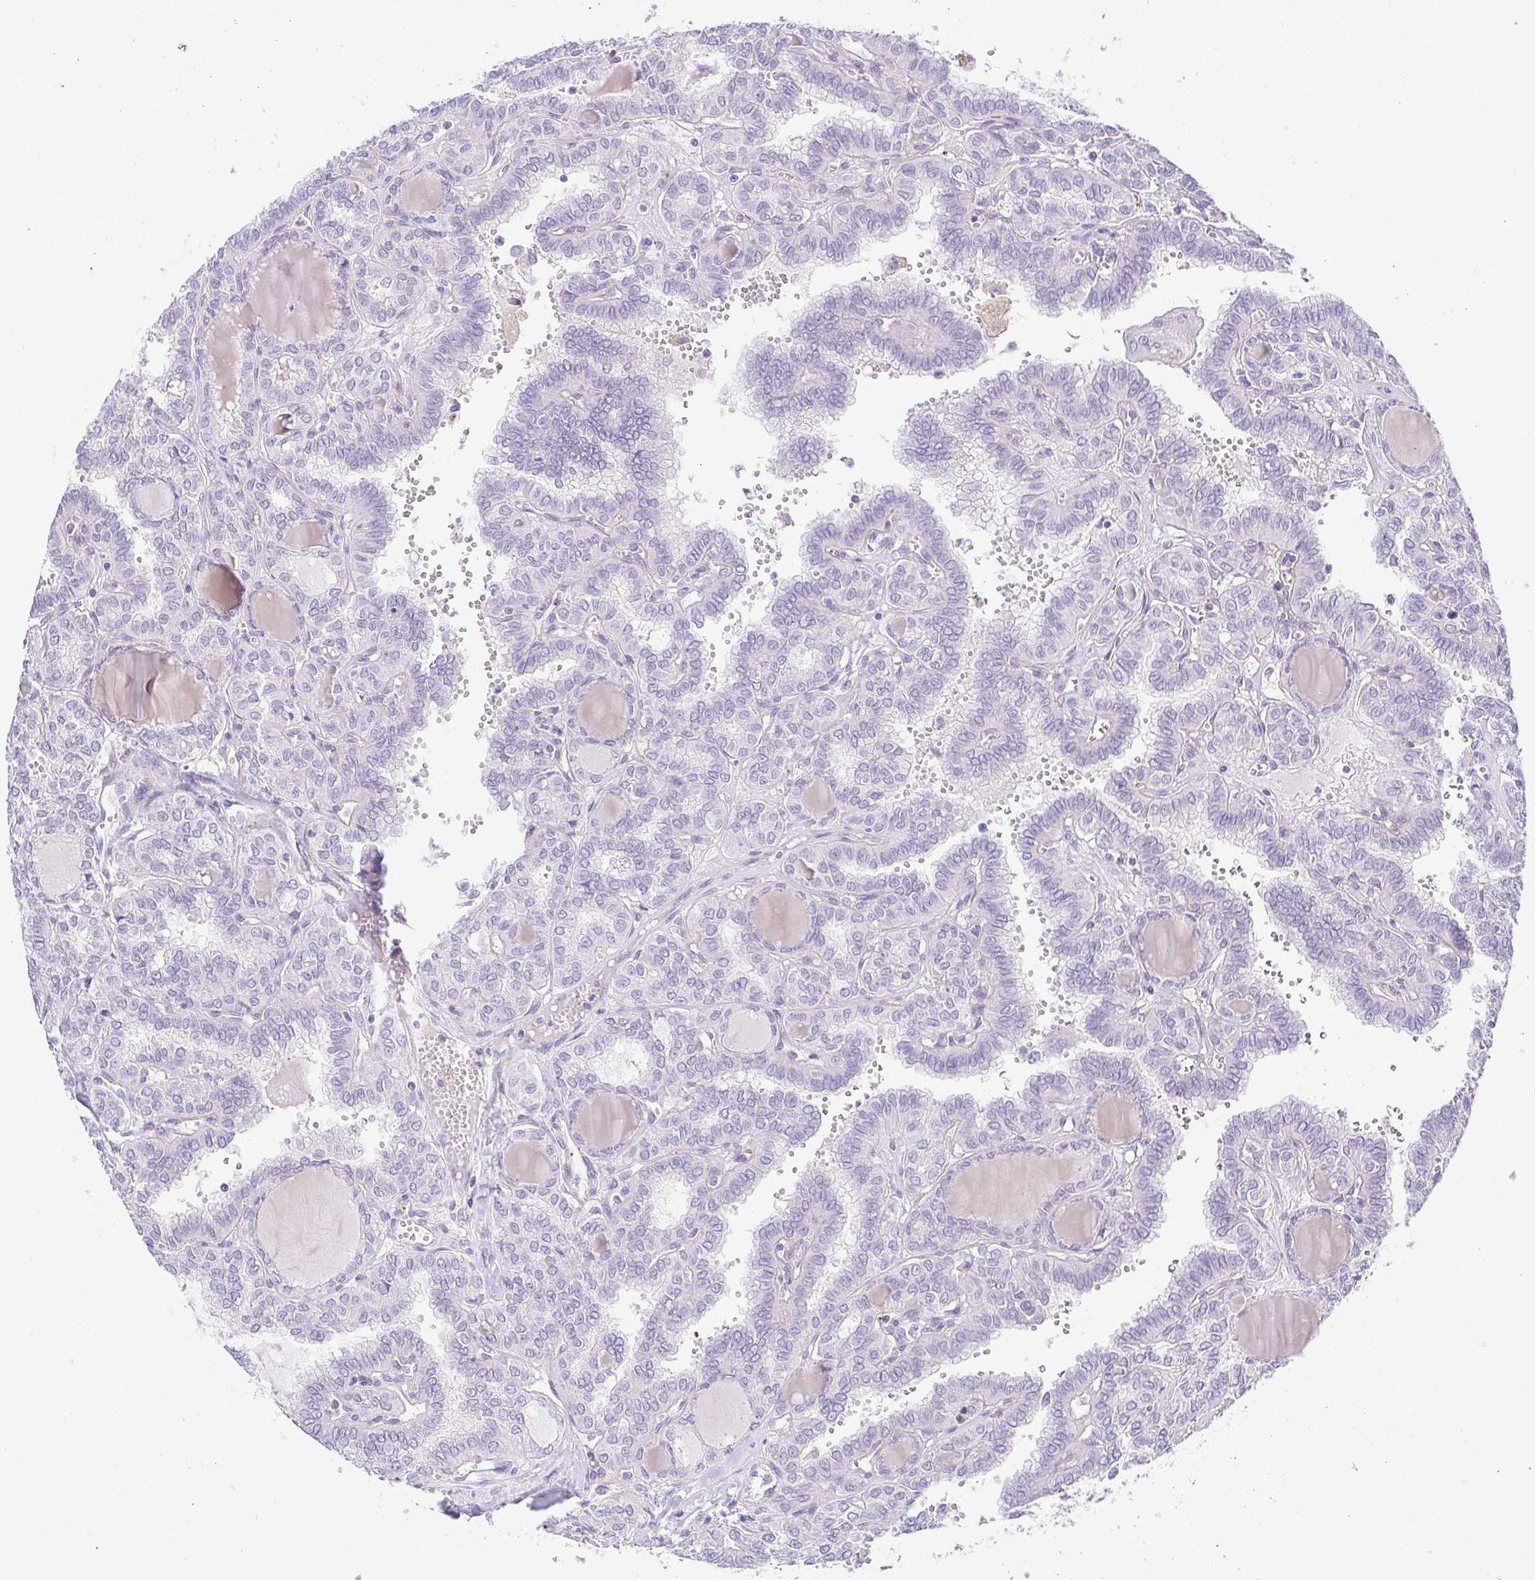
{"staining": {"intensity": "negative", "quantity": "none", "location": "none"}, "tissue": "thyroid cancer", "cell_type": "Tumor cells", "image_type": "cancer", "snomed": [{"axis": "morphology", "description": "Papillary adenocarcinoma, NOS"}, {"axis": "topography", "description": "Thyroid gland"}], "caption": "High magnification brightfield microscopy of thyroid cancer (papillary adenocarcinoma) stained with DAB (3,3'-diaminobenzidine) (brown) and counterstained with hematoxylin (blue): tumor cells show no significant staining.", "gene": "PRR14L", "patient": {"sex": "female", "age": 41}}